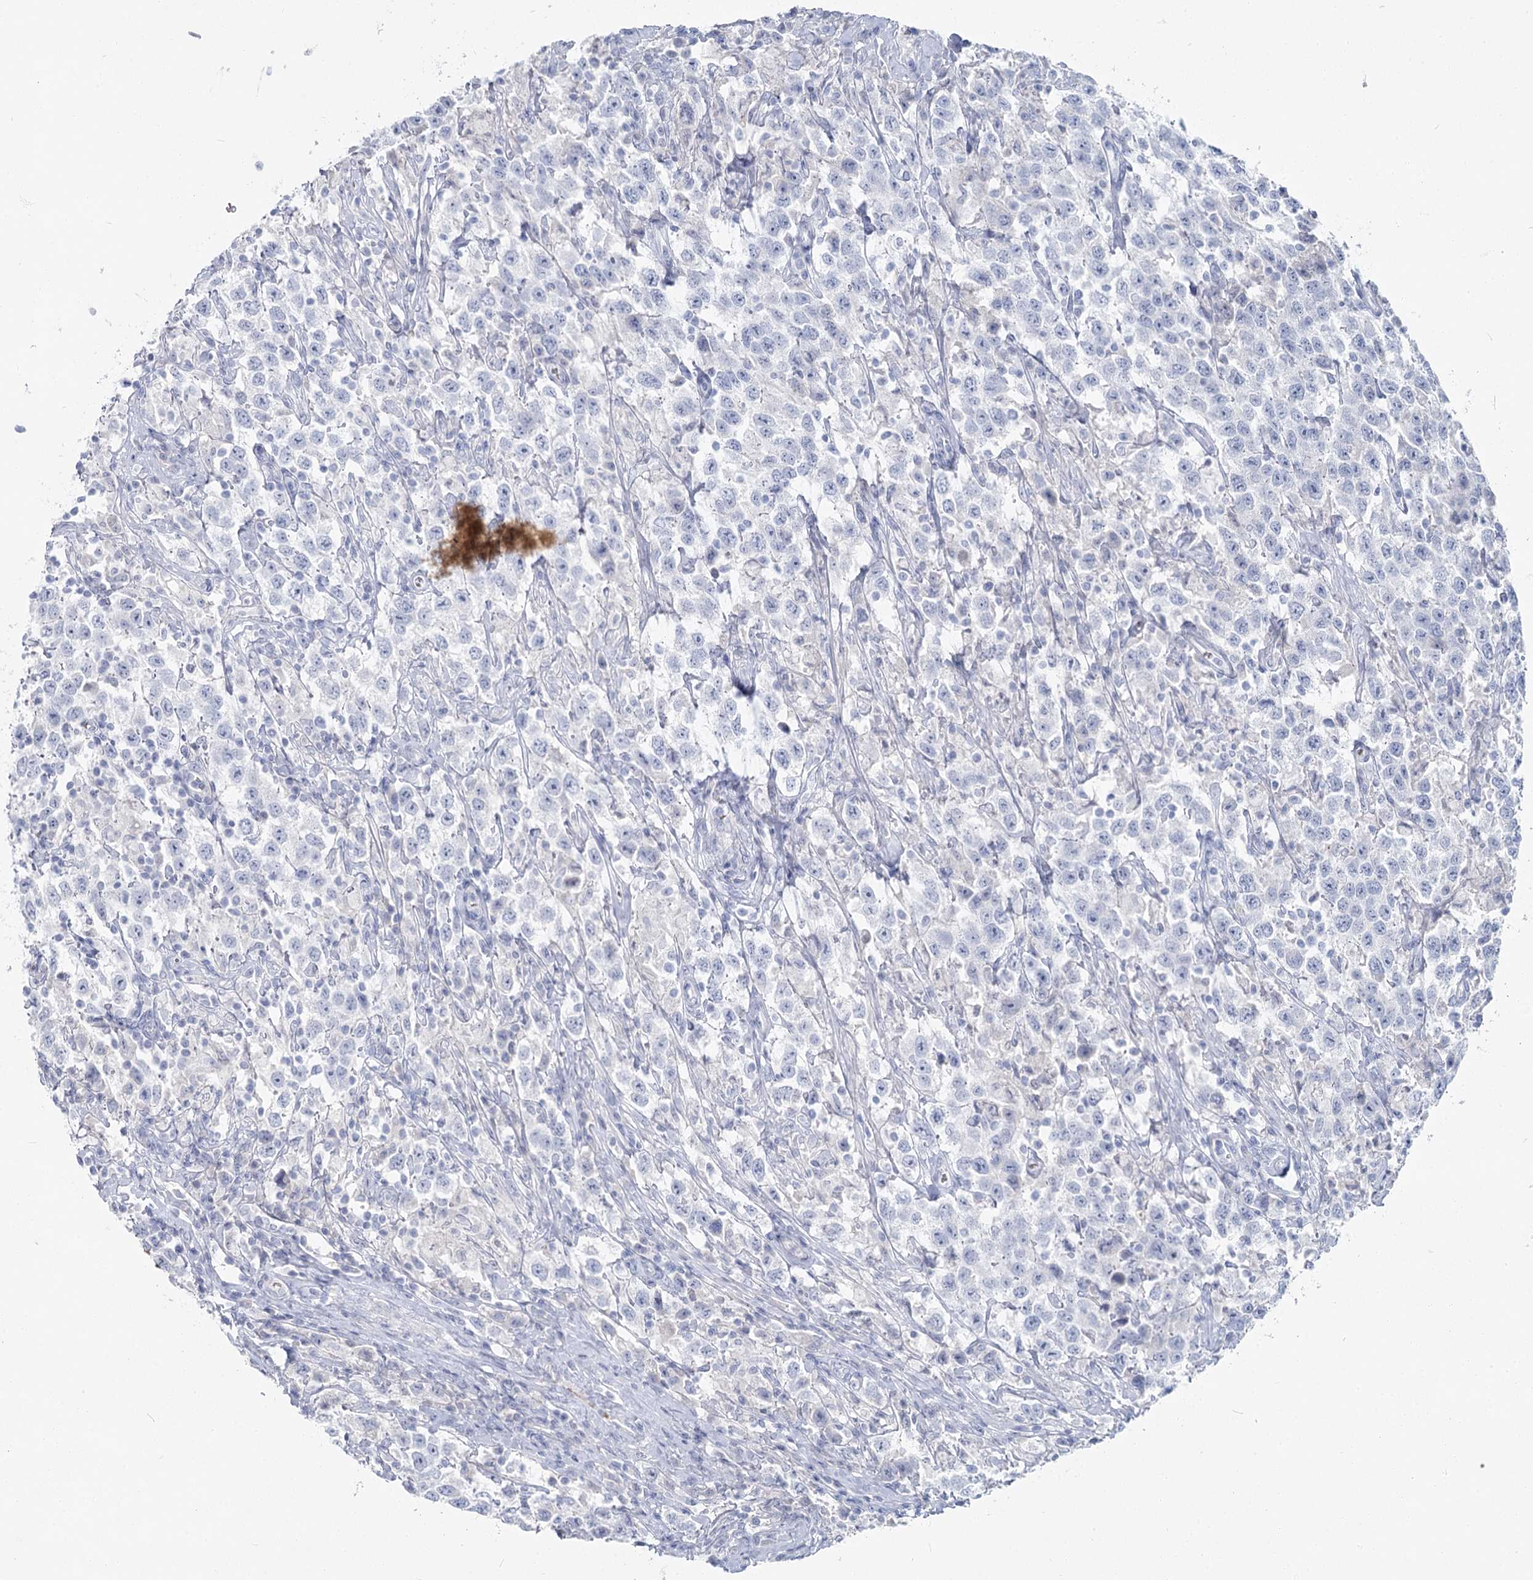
{"staining": {"intensity": "negative", "quantity": "none", "location": "none"}, "tissue": "testis cancer", "cell_type": "Tumor cells", "image_type": "cancer", "snomed": [{"axis": "morphology", "description": "Seminoma, NOS"}, {"axis": "topography", "description": "Testis"}], "caption": "Testis cancer was stained to show a protein in brown. There is no significant expression in tumor cells. The staining is performed using DAB brown chromogen with nuclei counter-stained in using hematoxylin.", "gene": "IFIT5", "patient": {"sex": "male", "age": 41}}